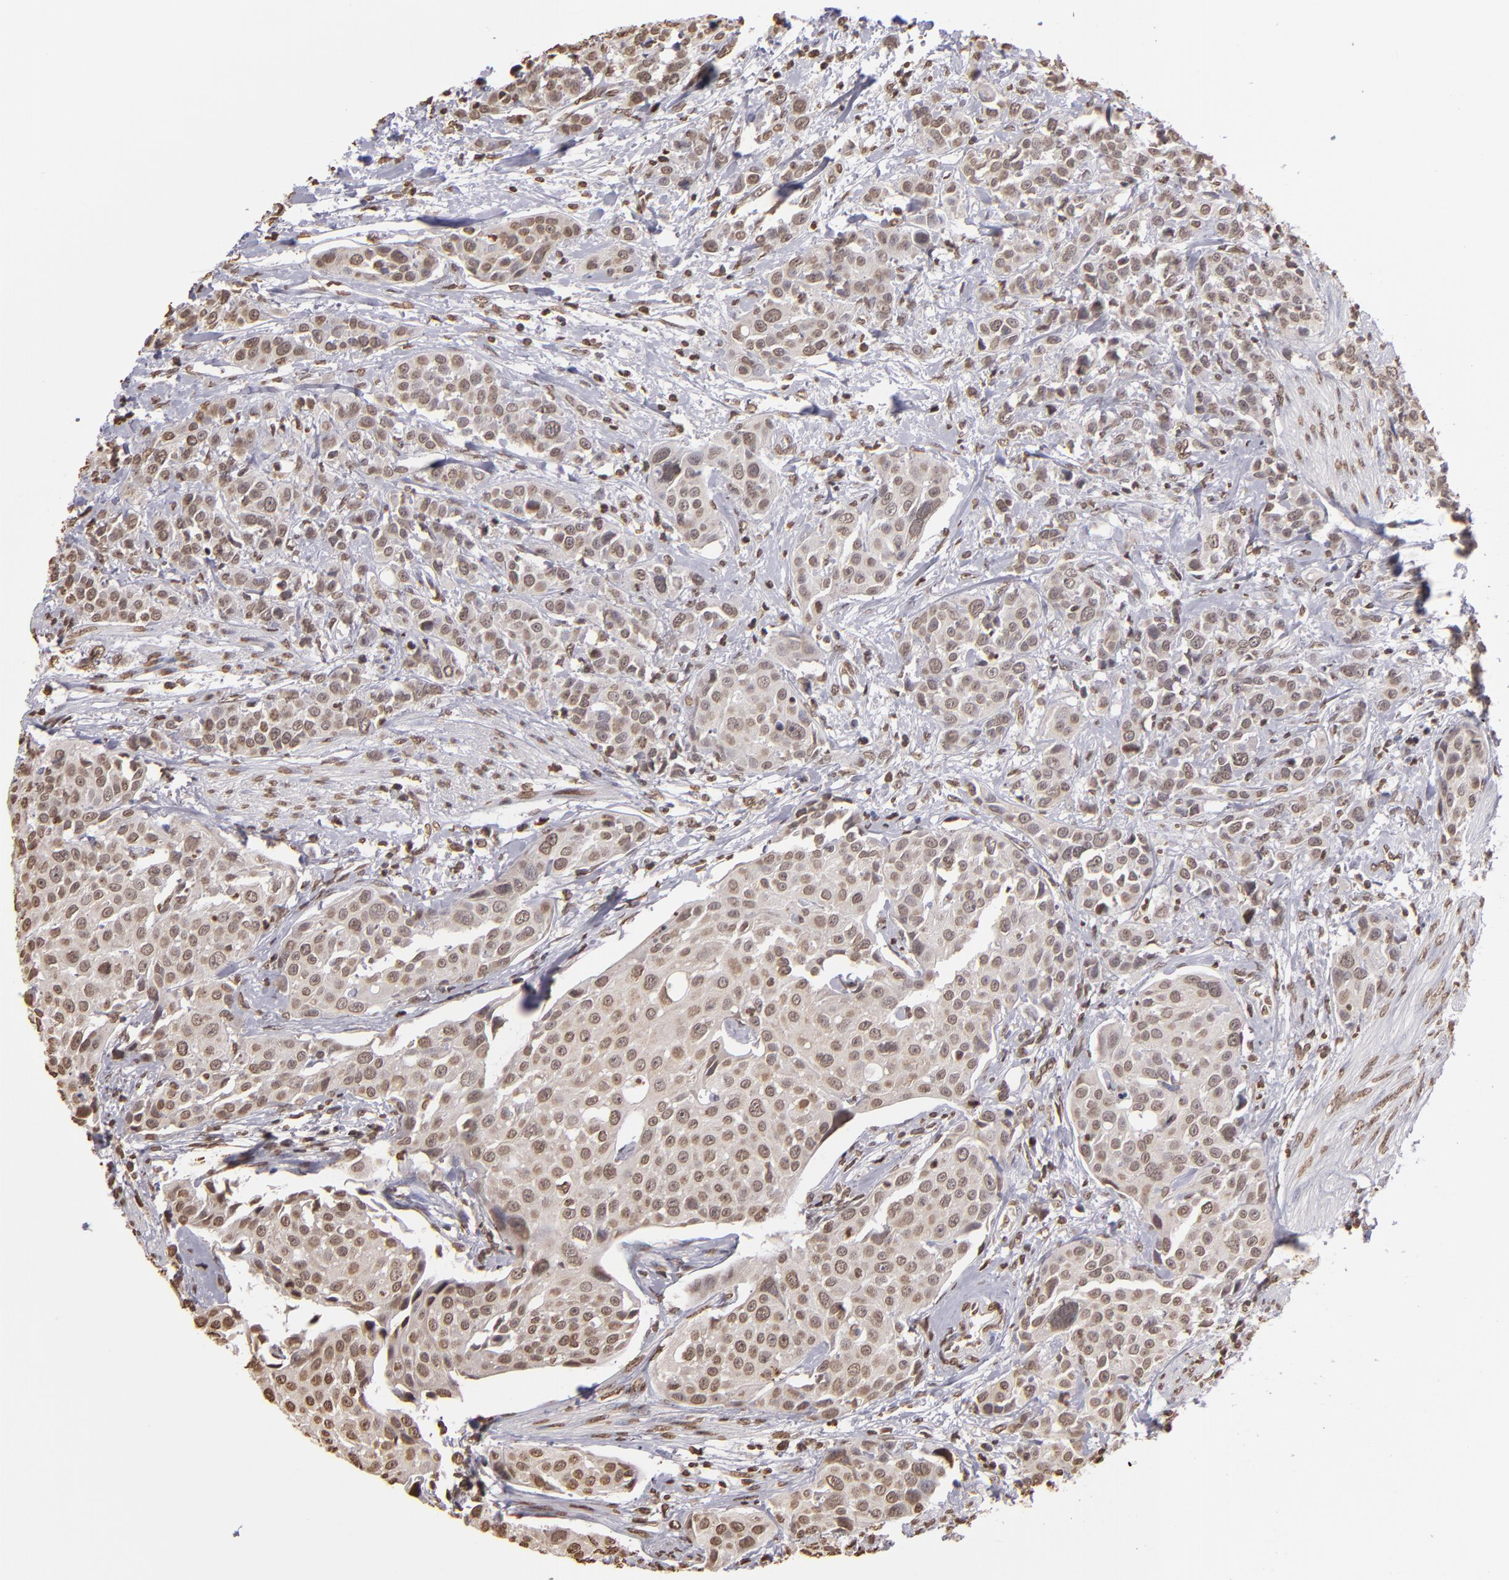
{"staining": {"intensity": "weak", "quantity": "25%-75%", "location": "nuclear"}, "tissue": "urothelial cancer", "cell_type": "Tumor cells", "image_type": "cancer", "snomed": [{"axis": "morphology", "description": "Urothelial carcinoma, High grade"}, {"axis": "topography", "description": "Urinary bladder"}], "caption": "Immunohistochemical staining of urothelial cancer reveals low levels of weak nuclear positivity in about 25%-75% of tumor cells. Nuclei are stained in blue.", "gene": "LBX1", "patient": {"sex": "male", "age": 56}}